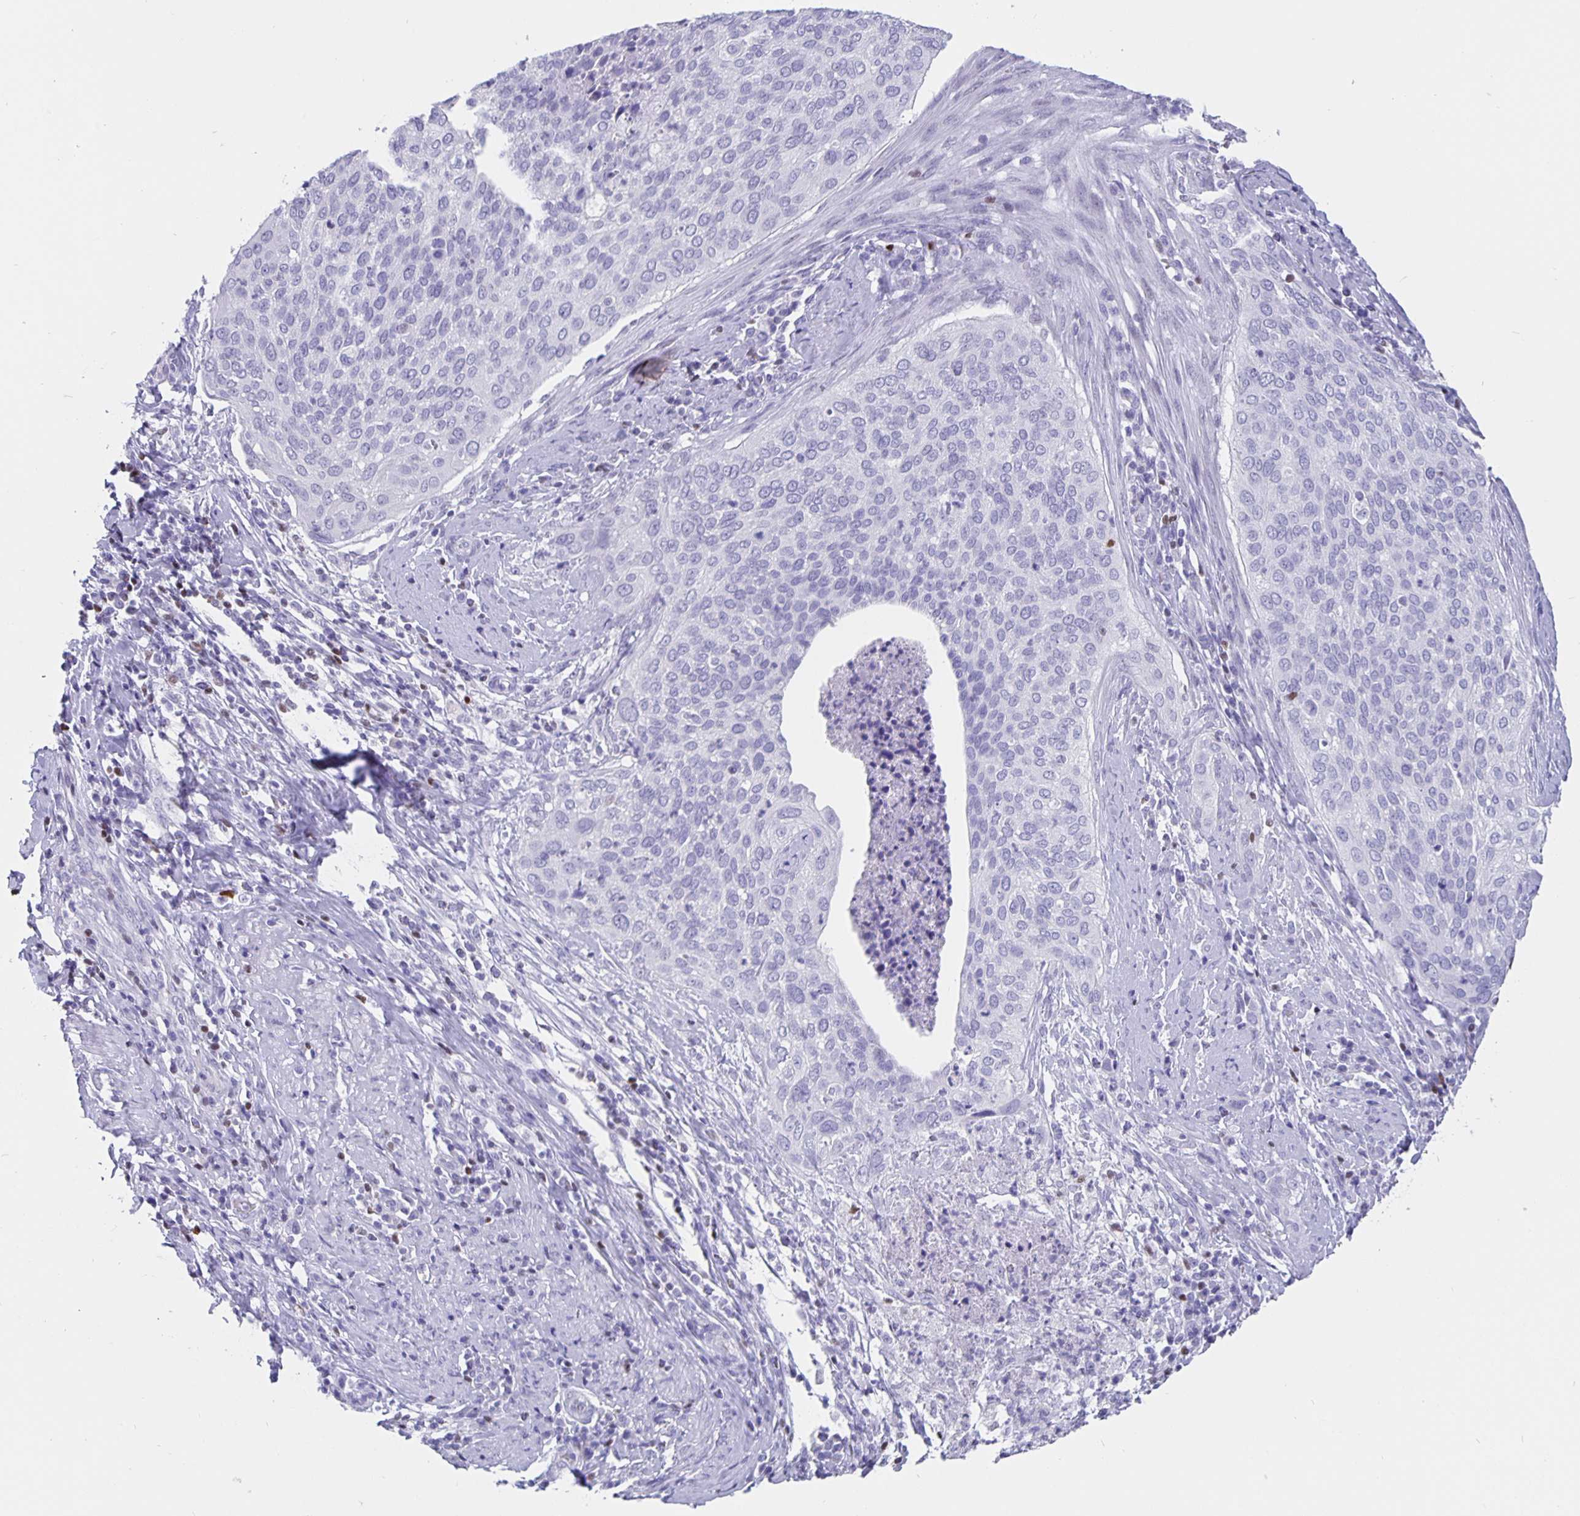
{"staining": {"intensity": "negative", "quantity": "none", "location": "none"}, "tissue": "cervical cancer", "cell_type": "Tumor cells", "image_type": "cancer", "snomed": [{"axis": "morphology", "description": "Squamous cell carcinoma, NOS"}, {"axis": "topography", "description": "Cervix"}], "caption": "Protein analysis of cervical cancer displays no significant positivity in tumor cells.", "gene": "SATB2", "patient": {"sex": "female", "age": 38}}